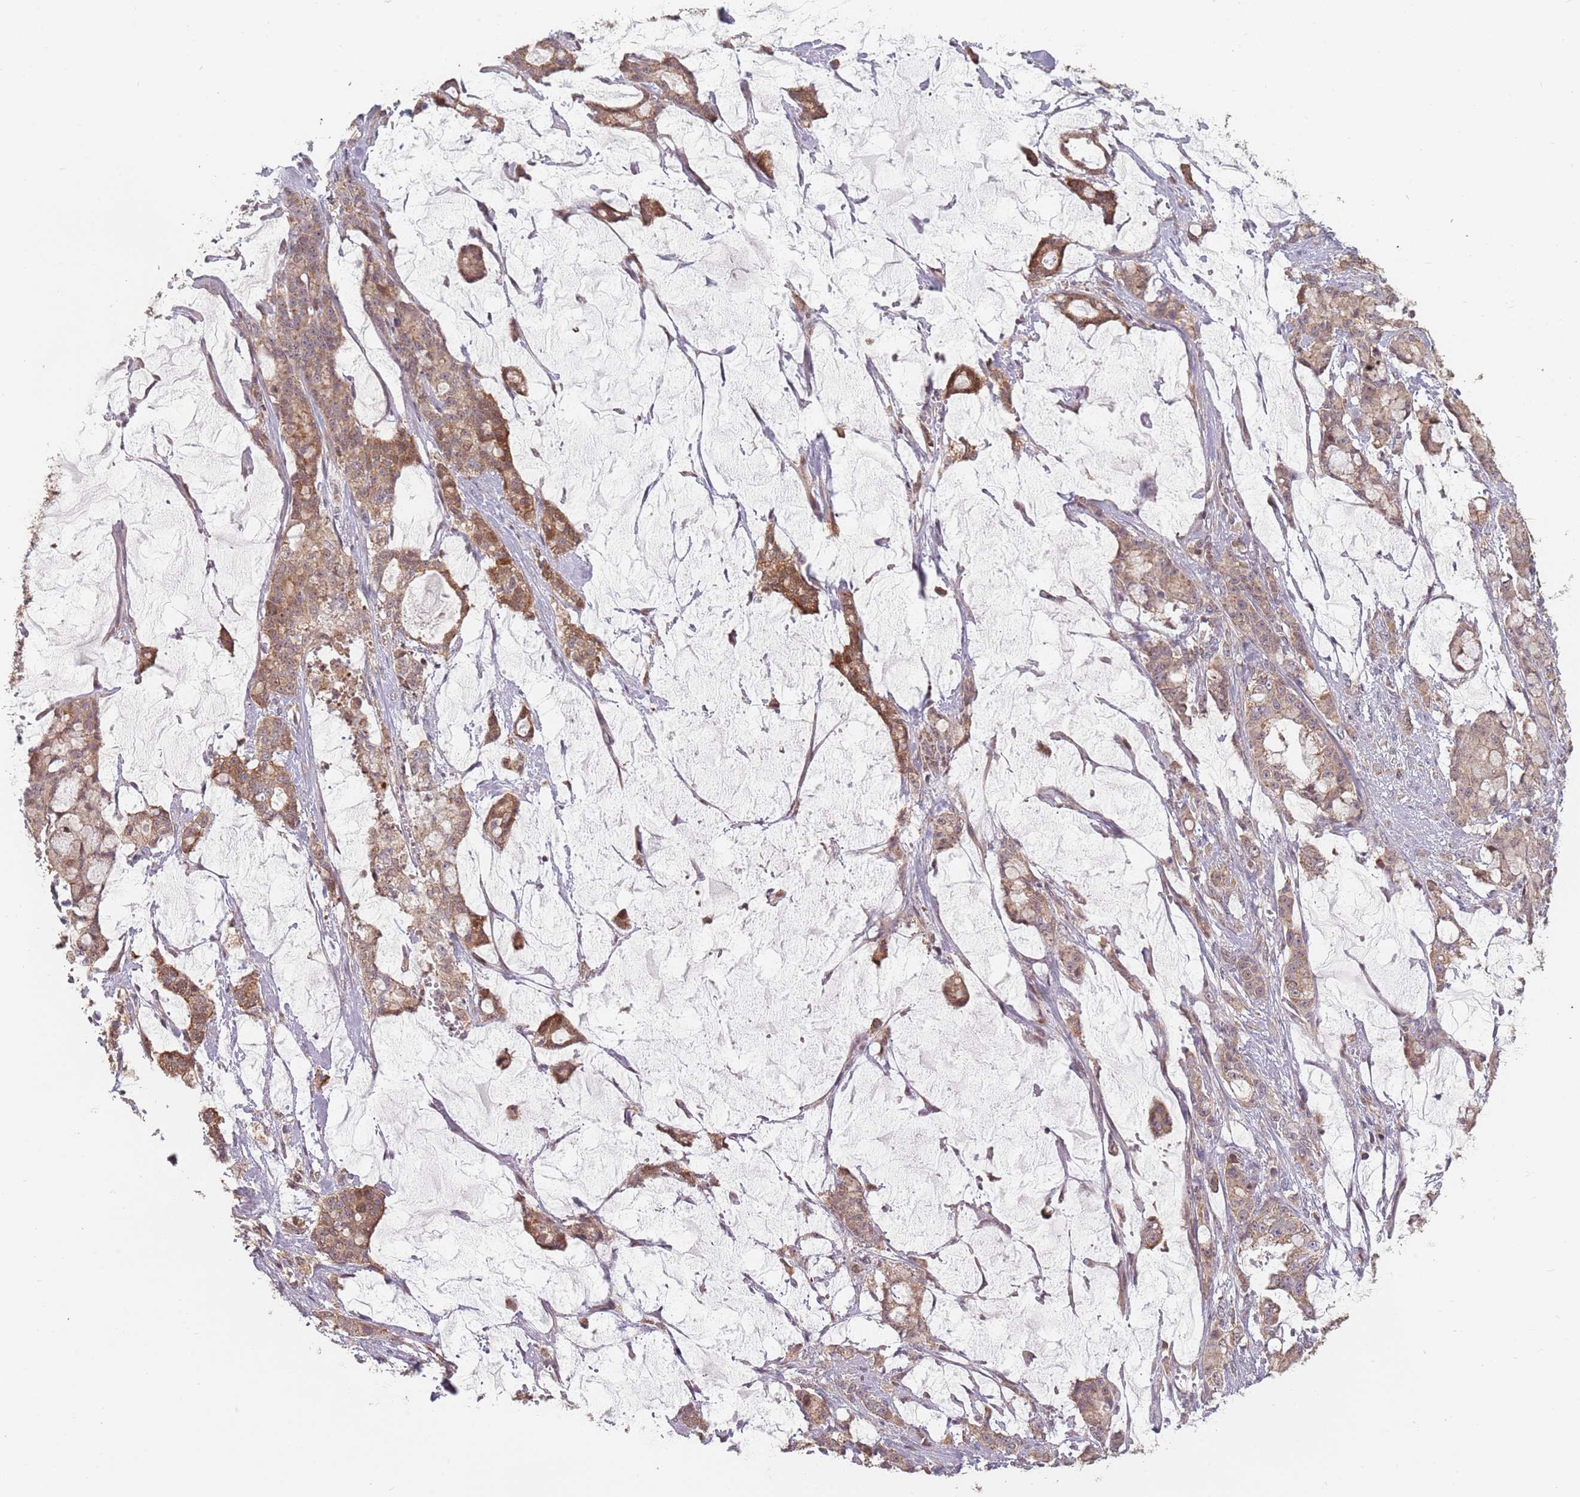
{"staining": {"intensity": "moderate", "quantity": ">75%", "location": "cytoplasmic/membranous"}, "tissue": "pancreatic cancer", "cell_type": "Tumor cells", "image_type": "cancer", "snomed": [{"axis": "morphology", "description": "Adenocarcinoma, NOS"}, {"axis": "topography", "description": "Pancreas"}], "caption": "Protein staining of pancreatic cancer (adenocarcinoma) tissue exhibits moderate cytoplasmic/membranous expression in about >75% of tumor cells.", "gene": "VPS52", "patient": {"sex": "female", "age": 73}}